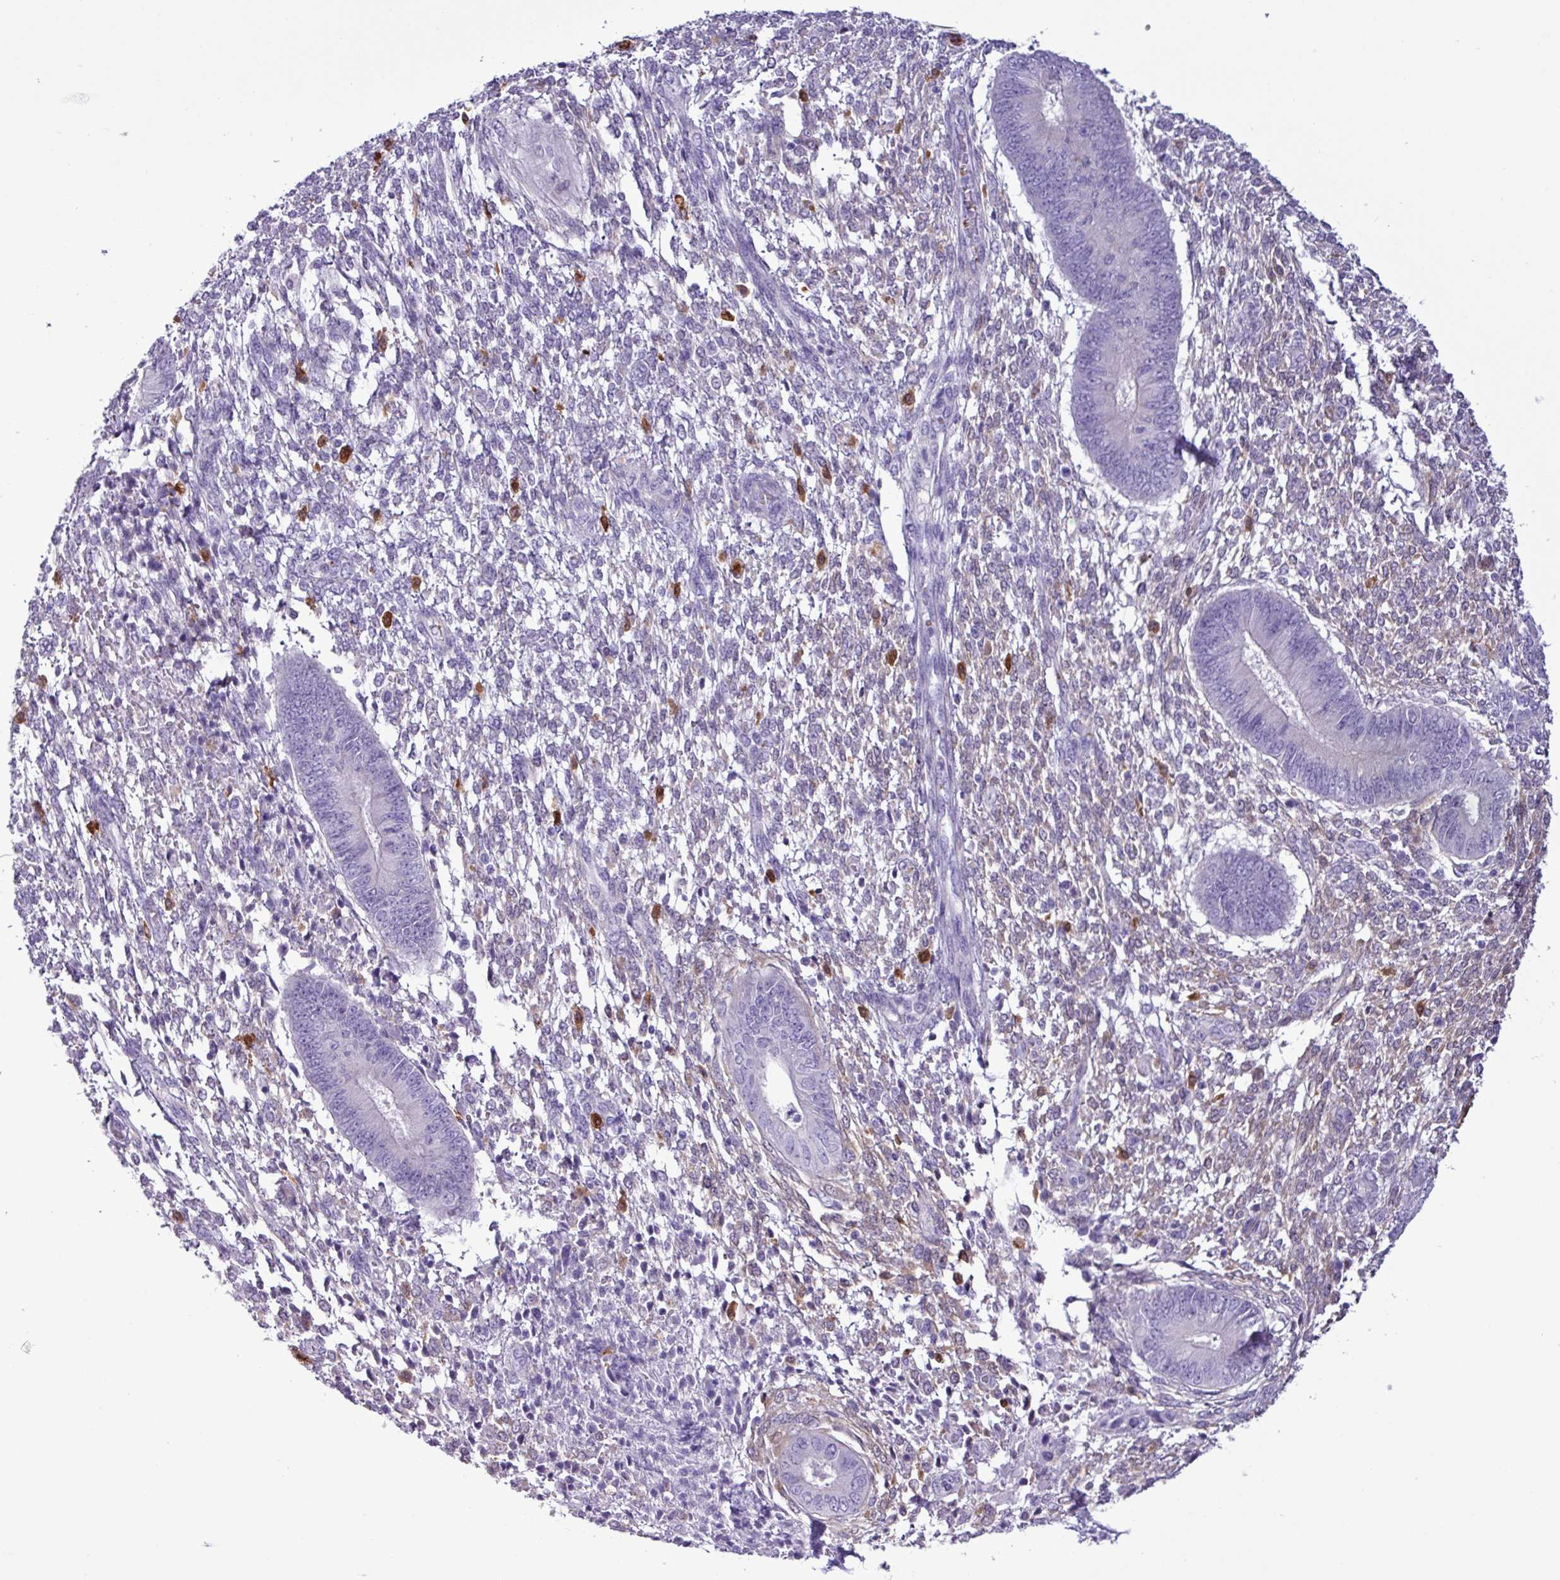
{"staining": {"intensity": "negative", "quantity": "none", "location": "none"}, "tissue": "endometrium", "cell_type": "Cells in endometrial stroma", "image_type": "normal", "snomed": [{"axis": "morphology", "description": "Normal tissue, NOS"}, {"axis": "topography", "description": "Endometrium"}], "caption": "Immunohistochemical staining of benign human endometrium reveals no significant positivity in cells in endometrial stroma.", "gene": "TMEM200C", "patient": {"sex": "female", "age": 49}}